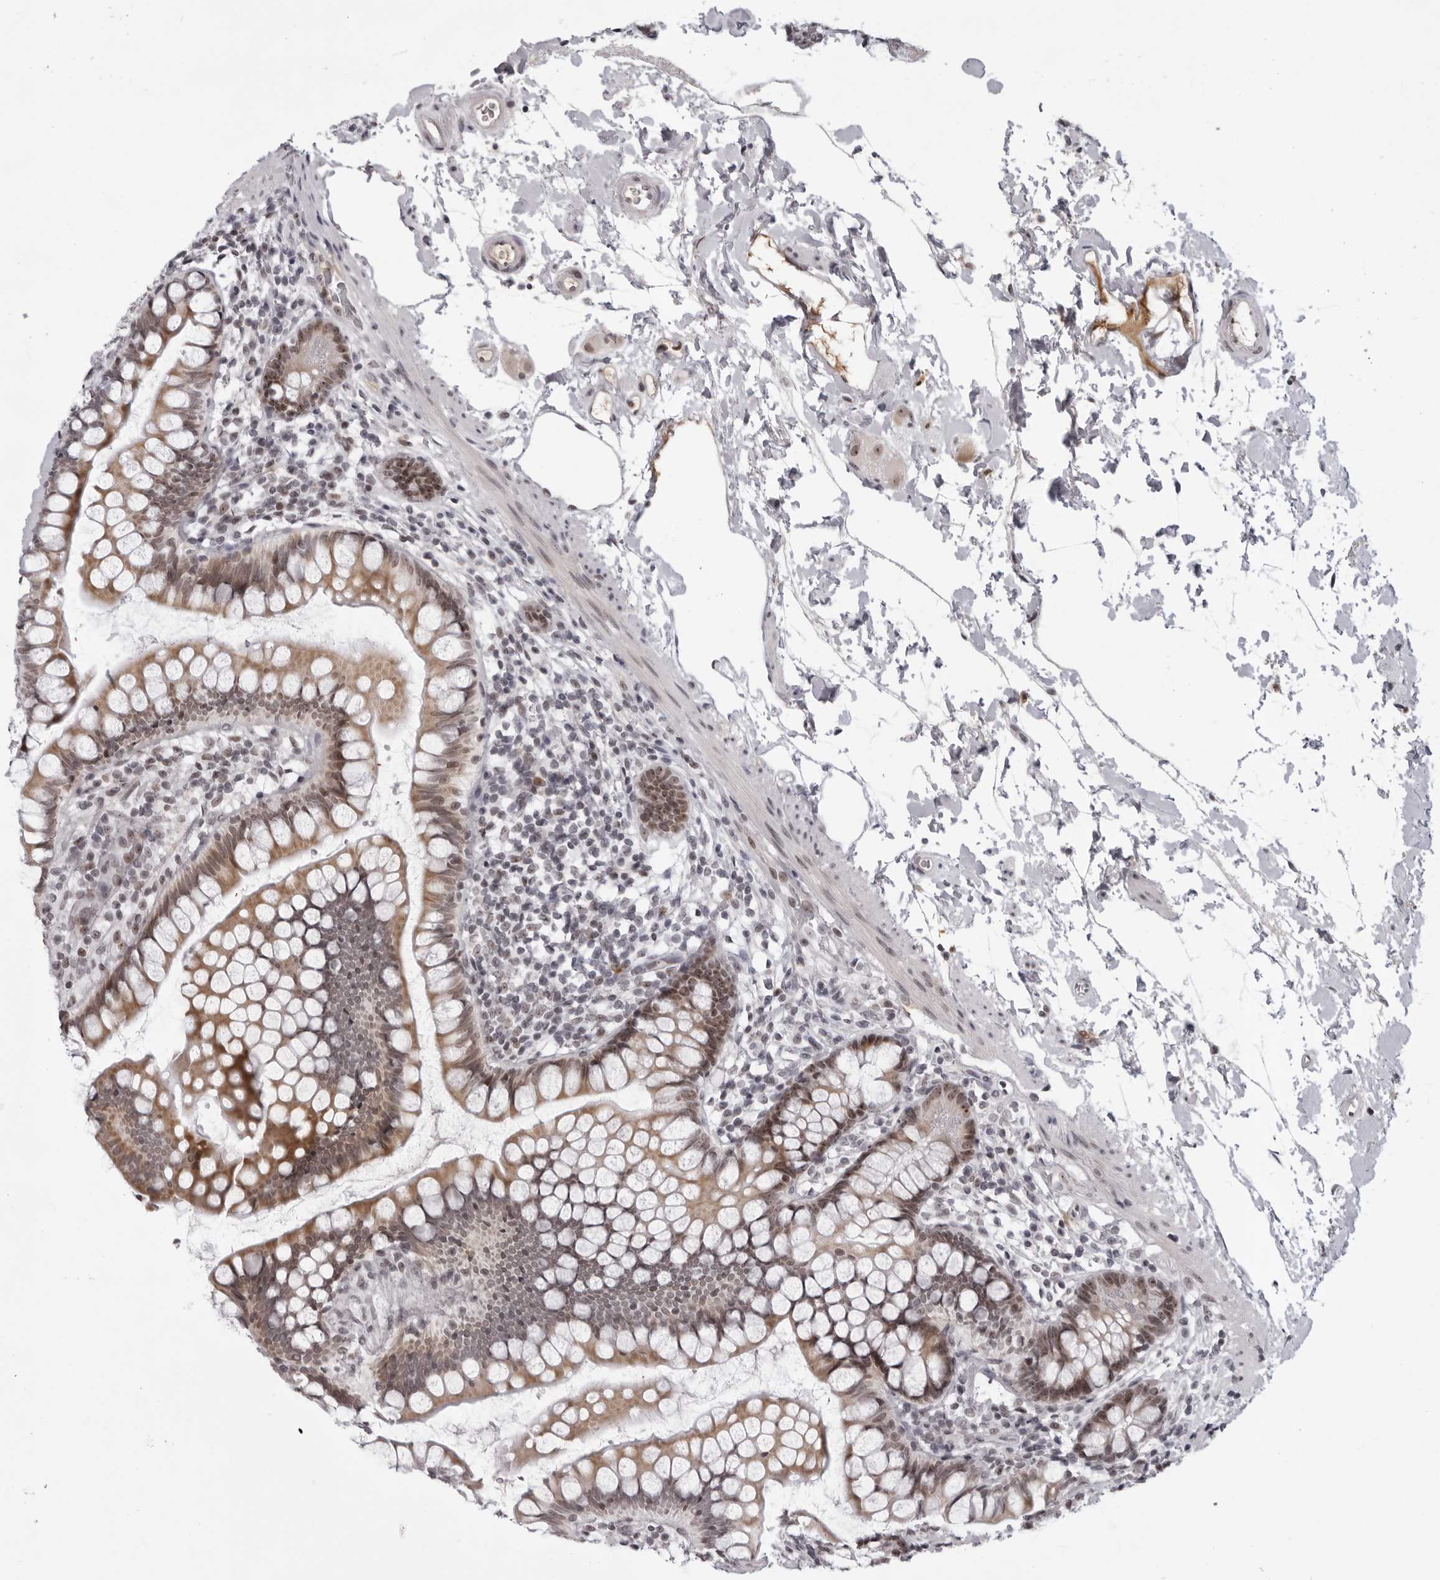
{"staining": {"intensity": "moderate", "quantity": ">75%", "location": "cytoplasmic/membranous,nuclear"}, "tissue": "small intestine", "cell_type": "Glandular cells", "image_type": "normal", "snomed": [{"axis": "morphology", "description": "Normal tissue, NOS"}, {"axis": "topography", "description": "Small intestine"}], "caption": "Glandular cells reveal moderate cytoplasmic/membranous,nuclear positivity in about >75% of cells in benign small intestine. Immunohistochemistry stains the protein of interest in brown and the nuclei are stained blue.", "gene": "EXOSC10", "patient": {"sex": "female", "age": 84}}